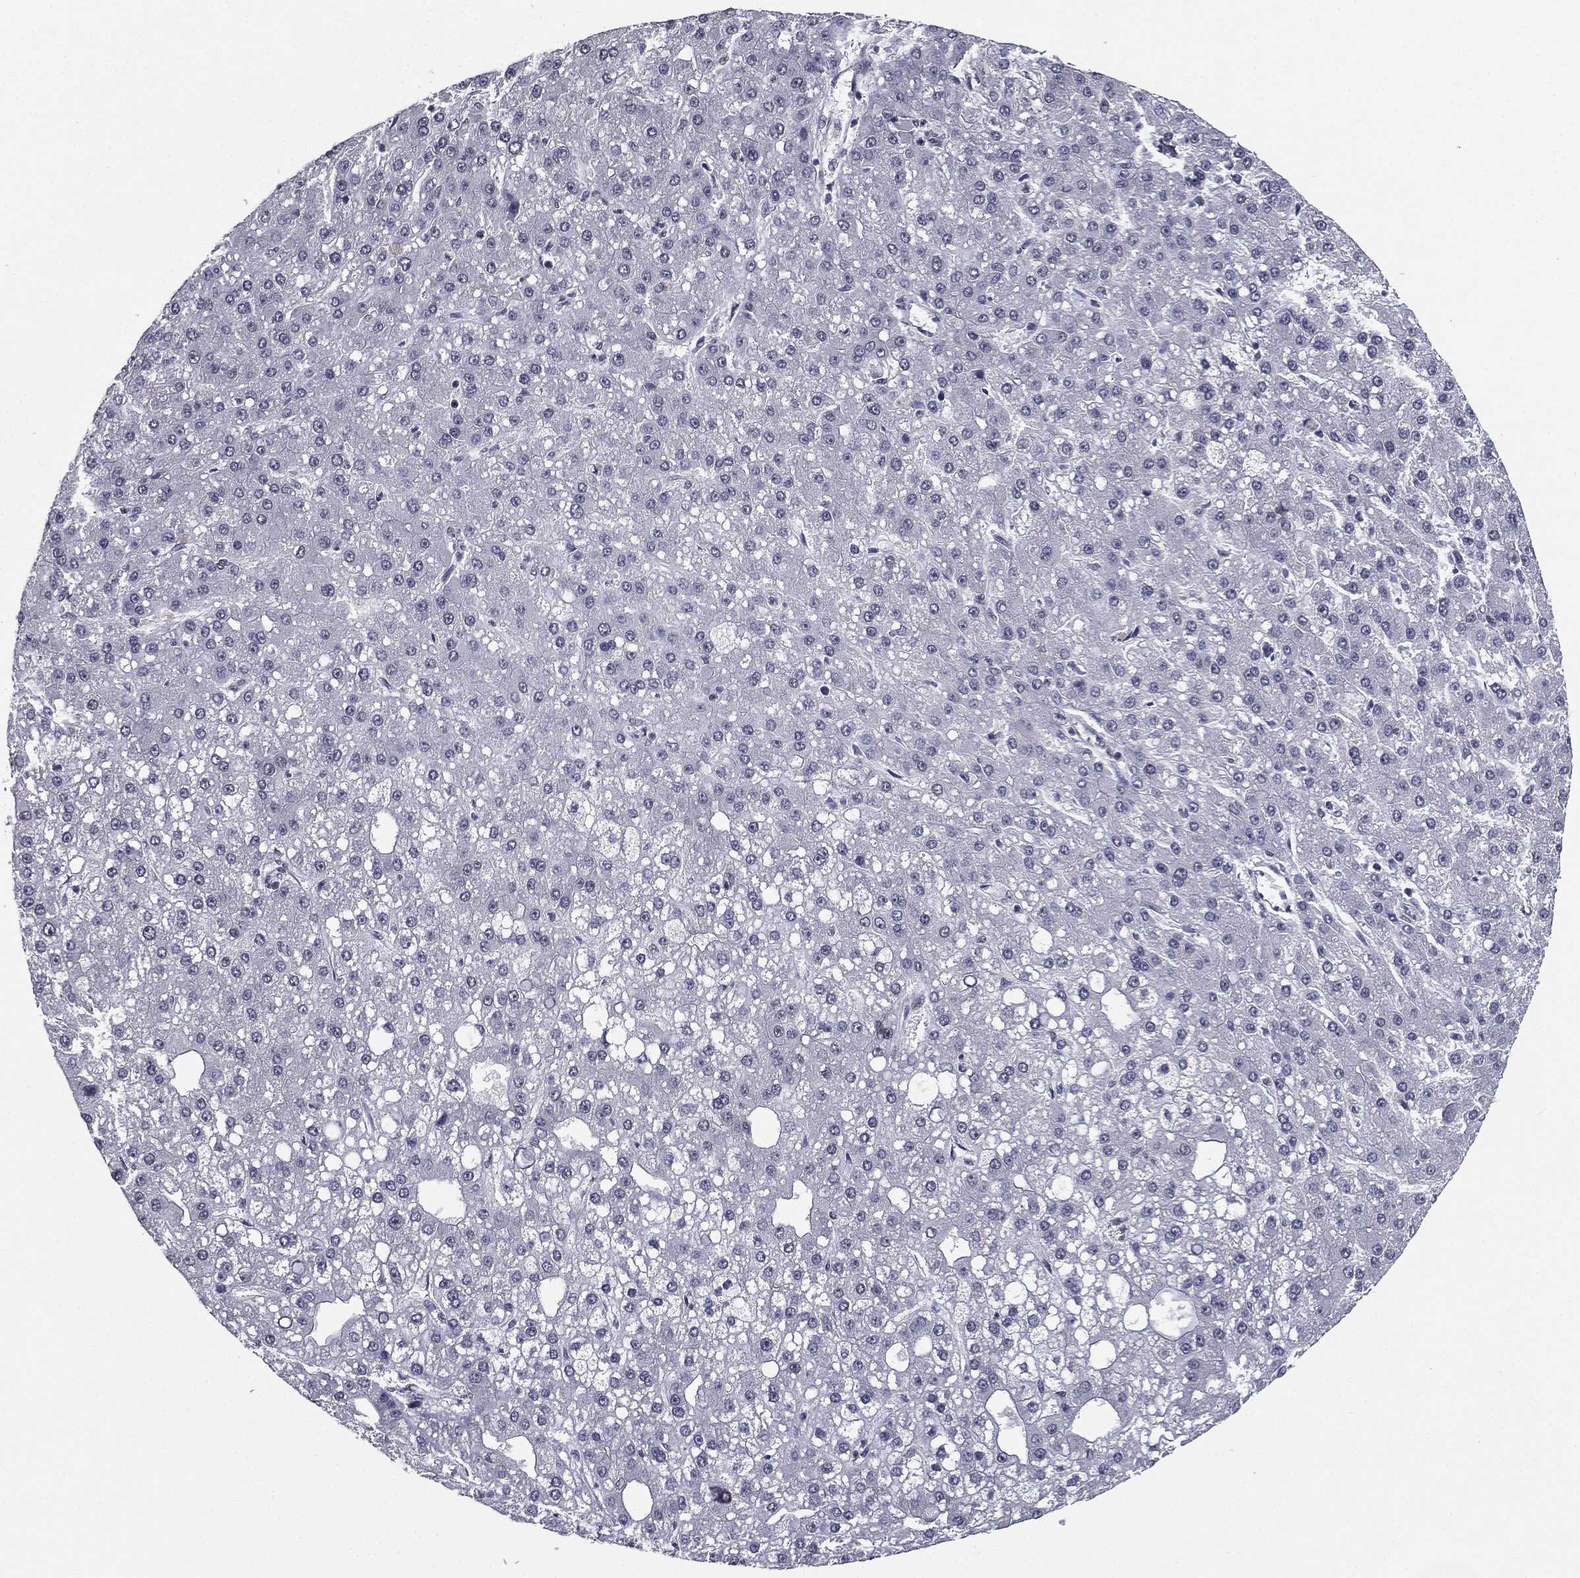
{"staining": {"intensity": "negative", "quantity": "none", "location": "none"}, "tissue": "liver cancer", "cell_type": "Tumor cells", "image_type": "cancer", "snomed": [{"axis": "morphology", "description": "Carcinoma, Hepatocellular, NOS"}, {"axis": "topography", "description": "Liver"}], "caption": "Liver cancer (hepatocellular carcinoma) was stained to show a protein in brown. There is no significant expression in tumor cells.", "gene": "RARB", "patient": {"sex": "male", "age": 67}}